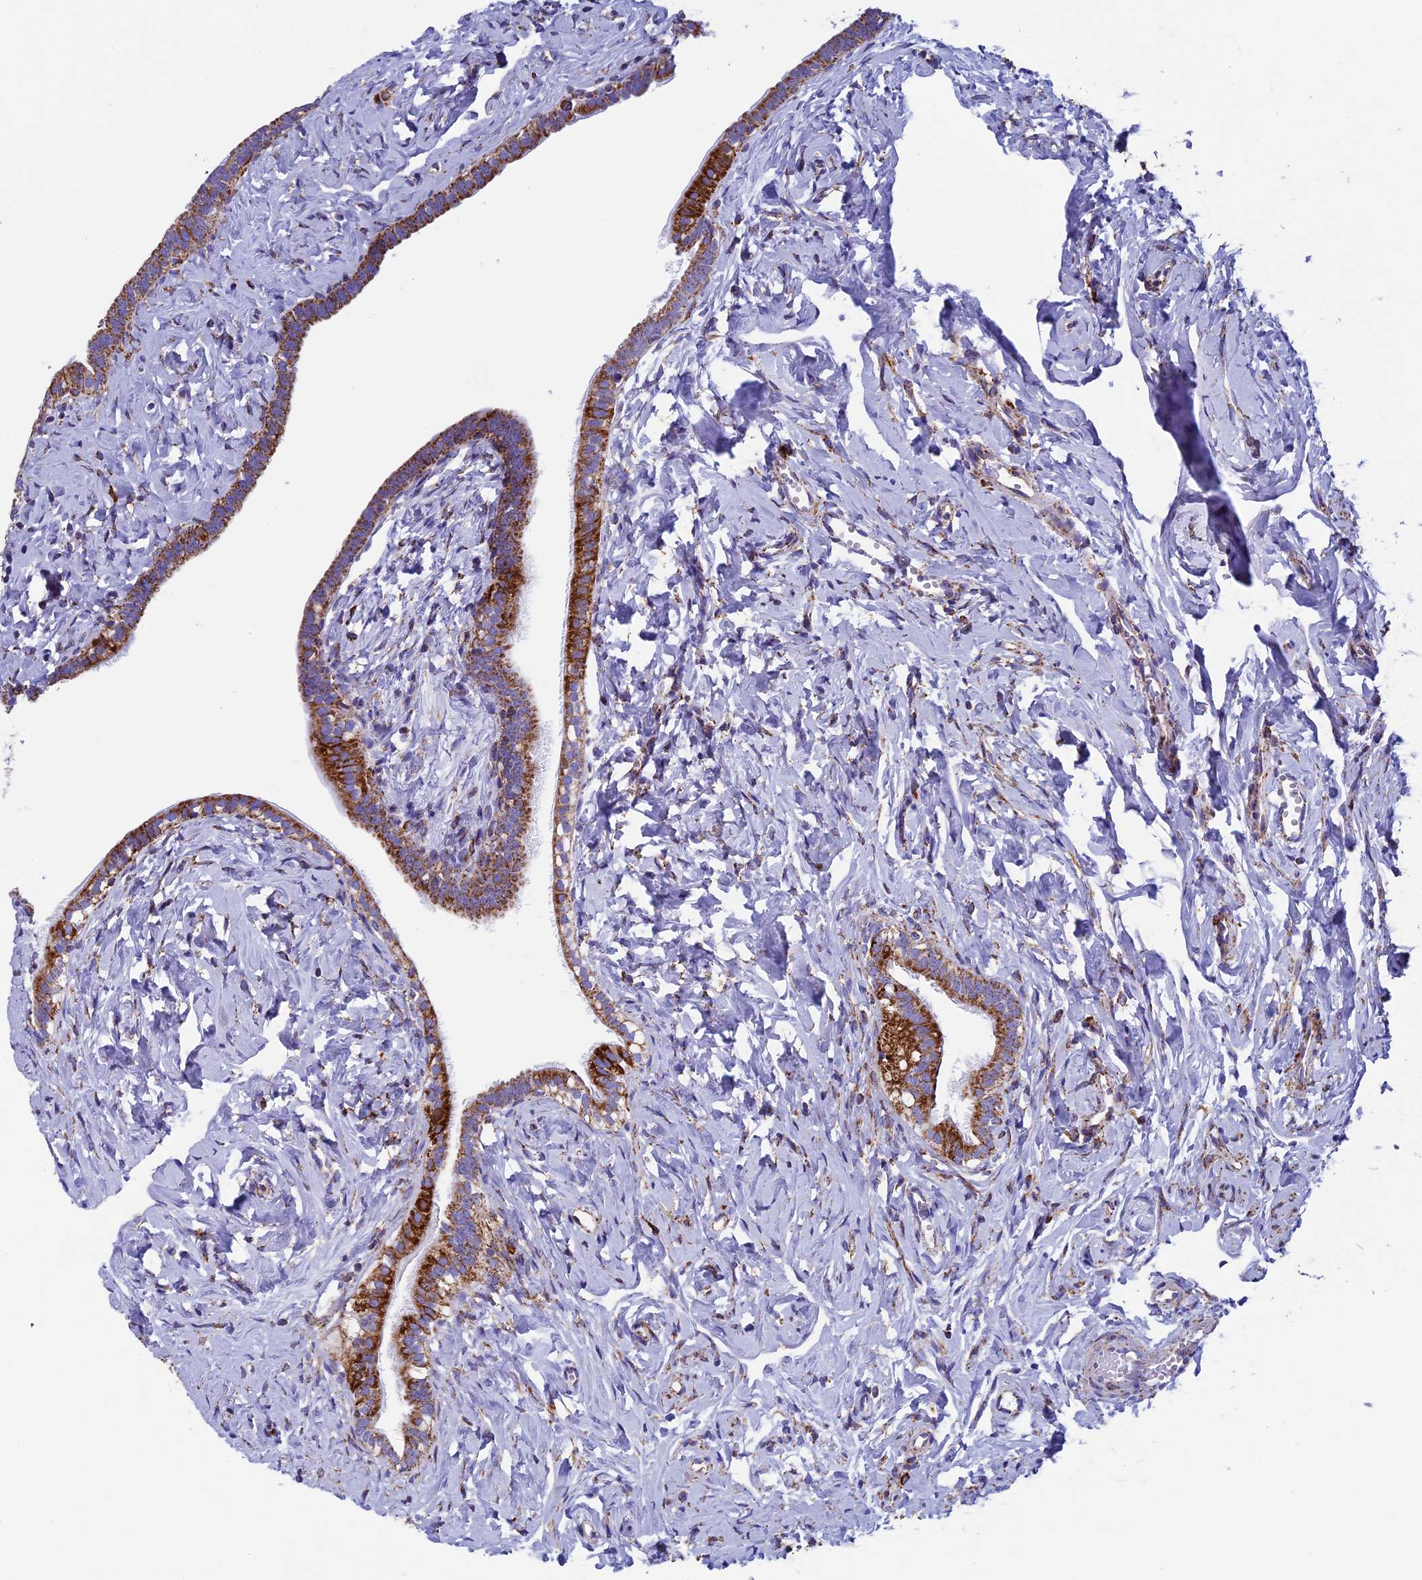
{"staining": {"intensity": "strong", "quantity": ">75%", "location": "cytoplasmic/membranous"}, "tissue": "fallopian tube", "cell_type": "Glandular cells", "image_type": "normal", "snomed": [{"axis": "morphology", "description": "Normal tissue, NOS"}, {"axis": "topography", "description": "Fallopian tube"}], "caption": "Protein expression analysis of unremarkable fallopian tube displays strong cytoplasmic/membranous expression in approximately >75% of glandular cells. The protein of interest is stained brown, and the nuclei are stained in blue (DAB (3,3'-diaminobenzidine) IHC with brightfield microscopy, high magnification).", "gene": "UQCRFS1", "patient": {"sex": "female", "age": 66}}